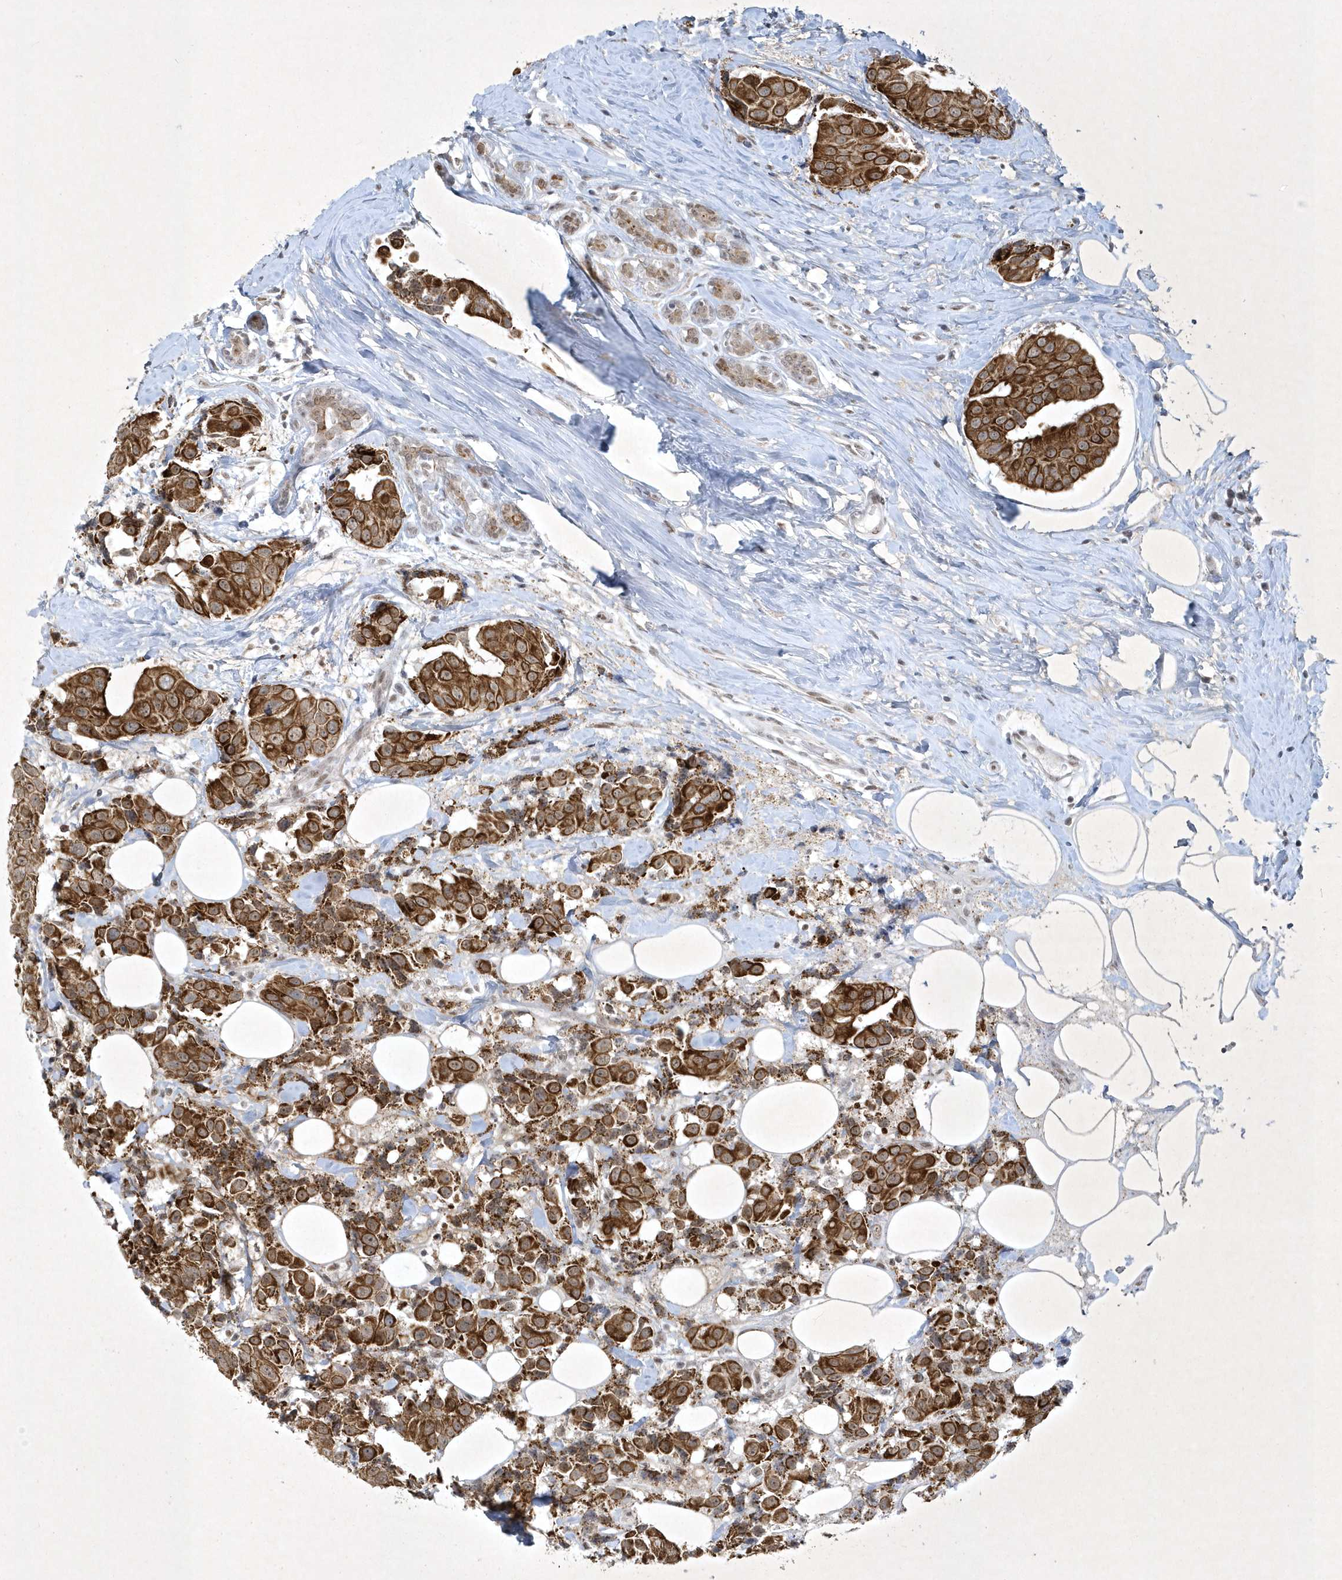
{"staining": {"intensity": "strong", "quantity": ">75%", "location": "cytoplasmic/membranous"}, "tissue": "breast cancer", "cell_type": "Tumor cells", "image_type": "cancer", "snomed": [{"axis": "morphology", "description": "Normal tissue, NOS"}, {"axis": "morphology", "description": "Duct carcinoma"}, {"axis": "topography", "description": "Breast"}], "caption": "A brown stain shows strong cytoplasmic/membranous expression of a protein in invasive ductal carcinoma (breast) tumor cells.", "gene": "ZBTB9", "patient": {"sex": "female", "age": 39}}